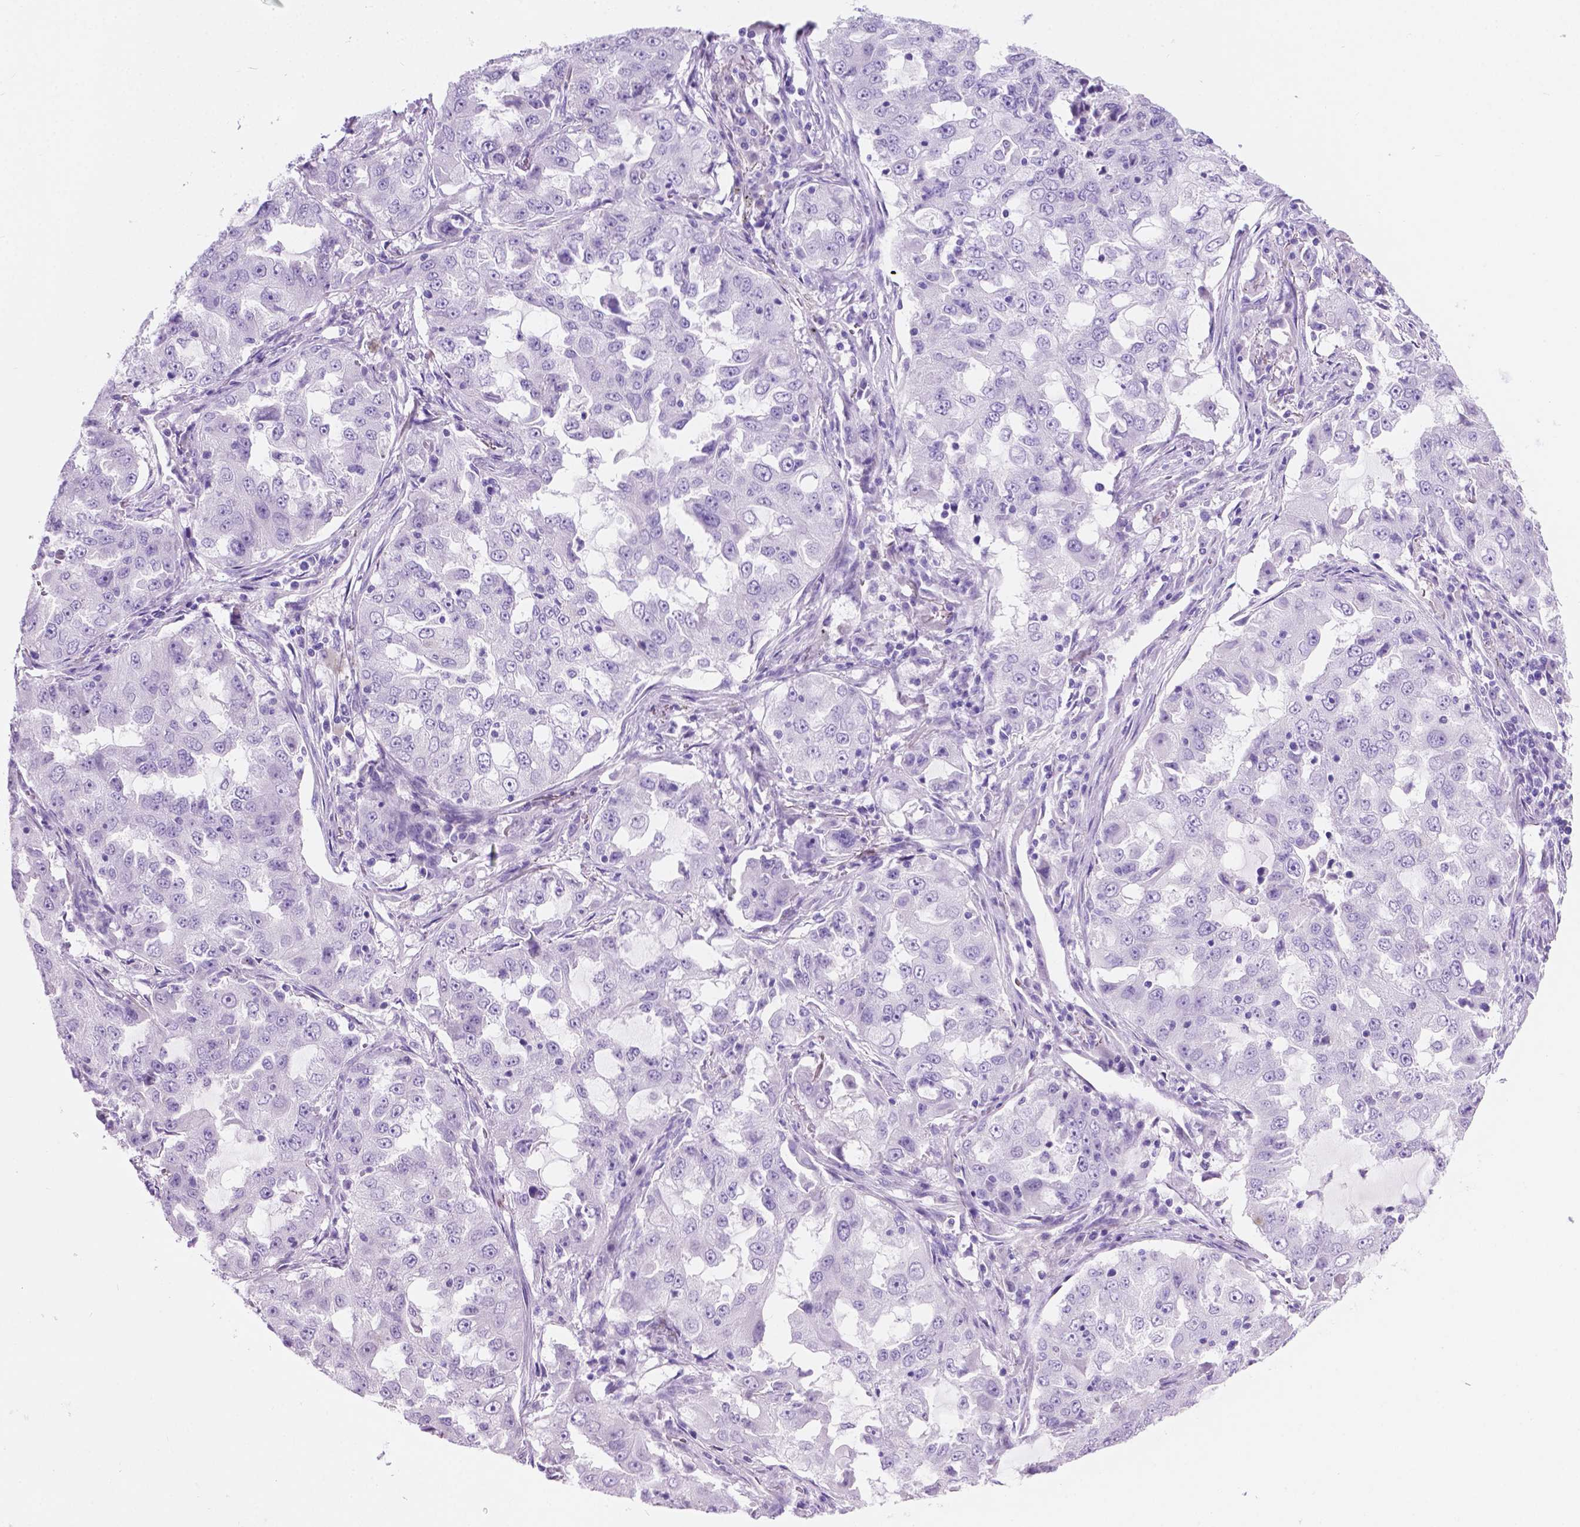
{"staining": {"intensity": "negative", "quantity": "none", "location": "none"}, "tissue": "lung cancer", "cell_type": "Tumor cells", "image_type": "cancer", "snomed": [{"axis": "morphology", "description": "Adenocarcinoma, NOS"}, {"axis": "topography", "description": "Lung"}], "caption": "This is an immunohistochemistry (IHC) image of lung cancer (adenocarcinoma). There is no staining in tumor cells.", "gene": "GRIN2B", "patient": {"sex": "female", "age": 61}}